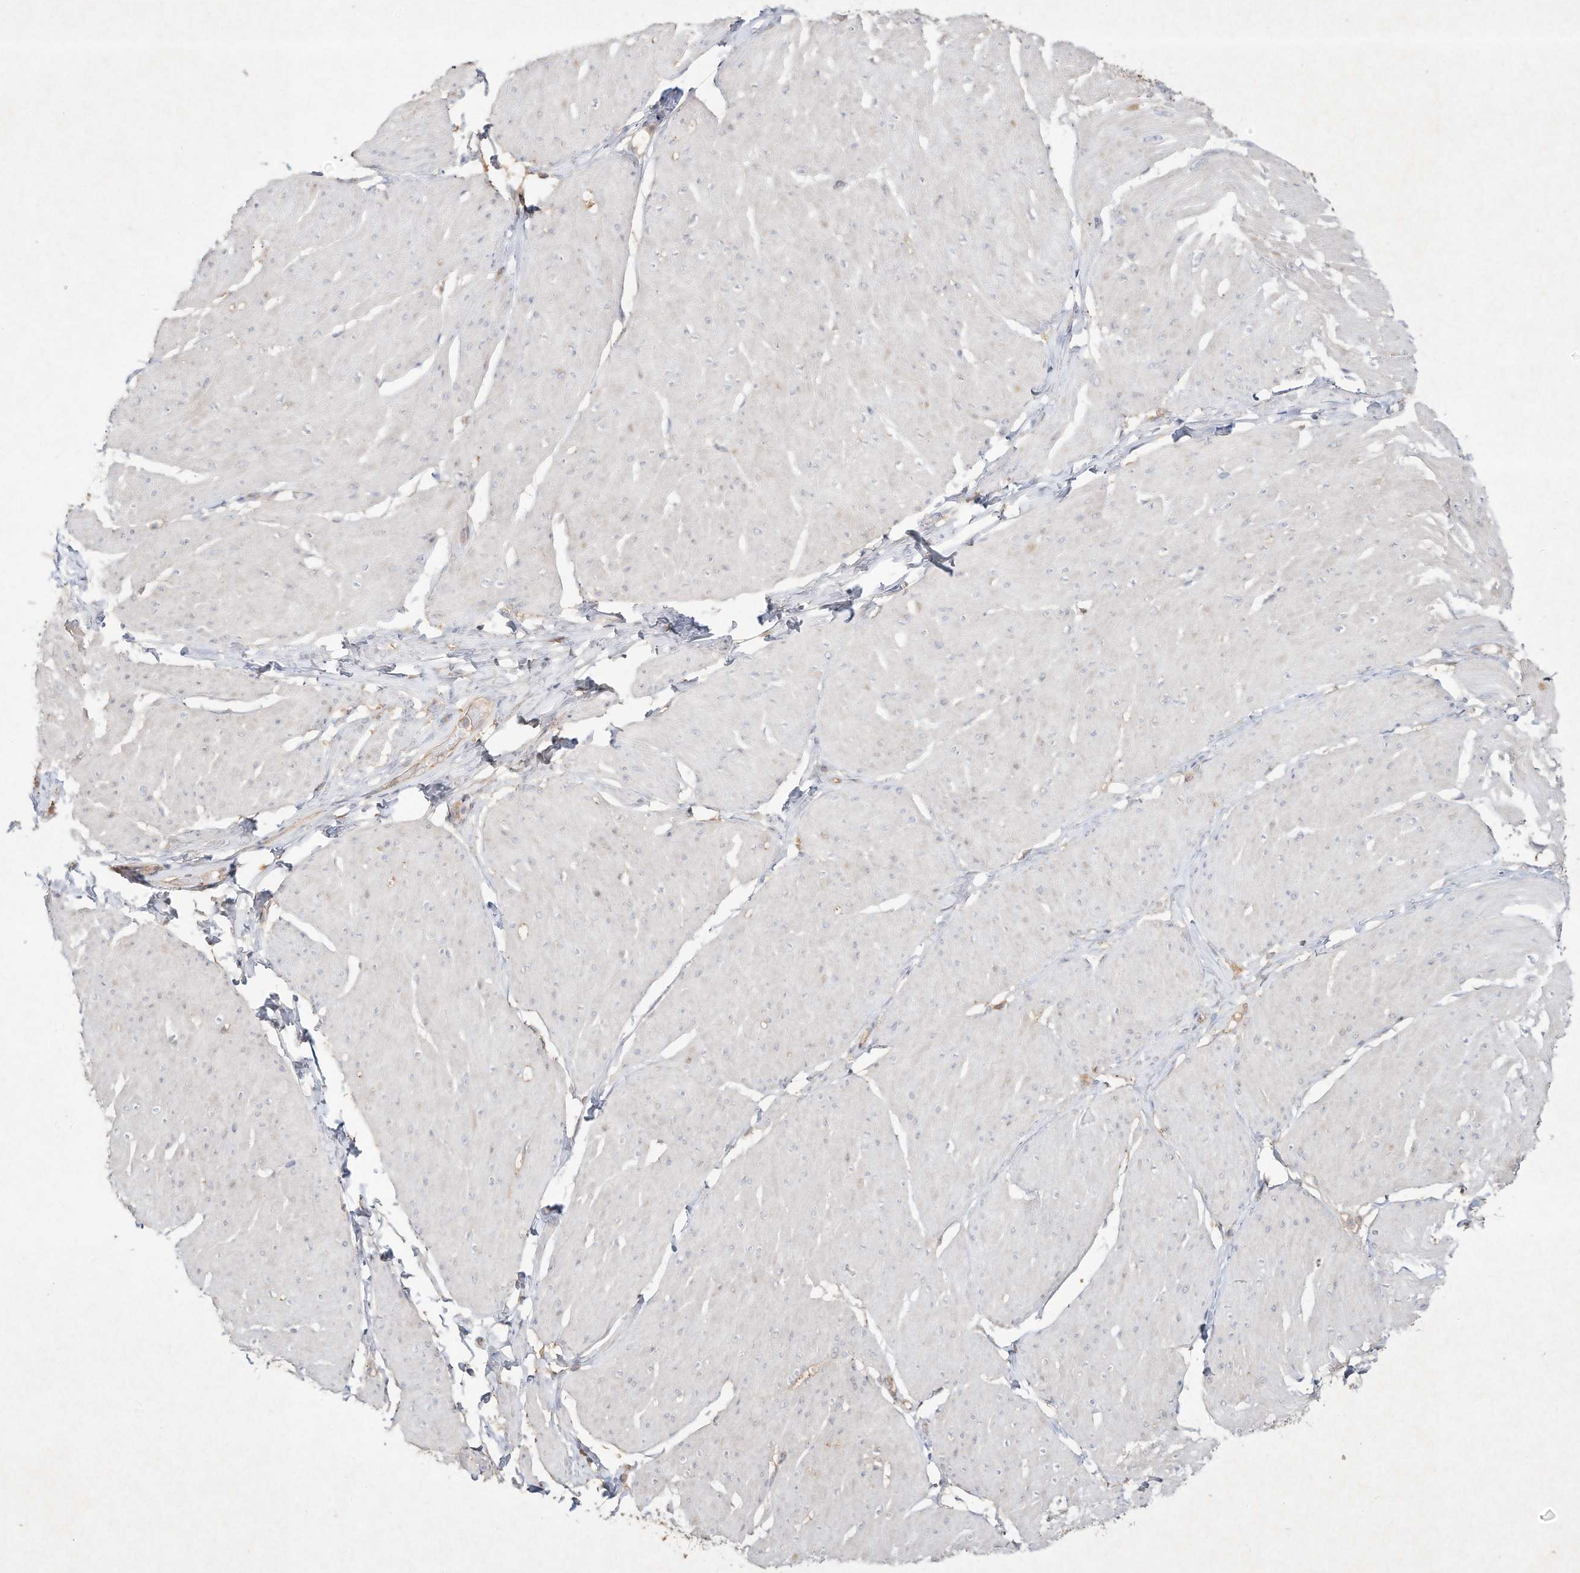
{"staining": {"intensity": "negative", "quantity": "none", "location": "none"}, "tissue": "smooth muscle", "cell_type": "Smooth muscle cells", "image_type": "normal", "snomed": [{"axis": "morphology", "description": "Urothelial carcinoma, High grade"}, {"axis": "topography", "description": "Urinary bladder"}], "caption": "Smooth muscle cells are negative for brown protein staining in unremarkable smooth muscle.", "gene": "HTR5A", "patient": {"sex": "male", "age": 46}}